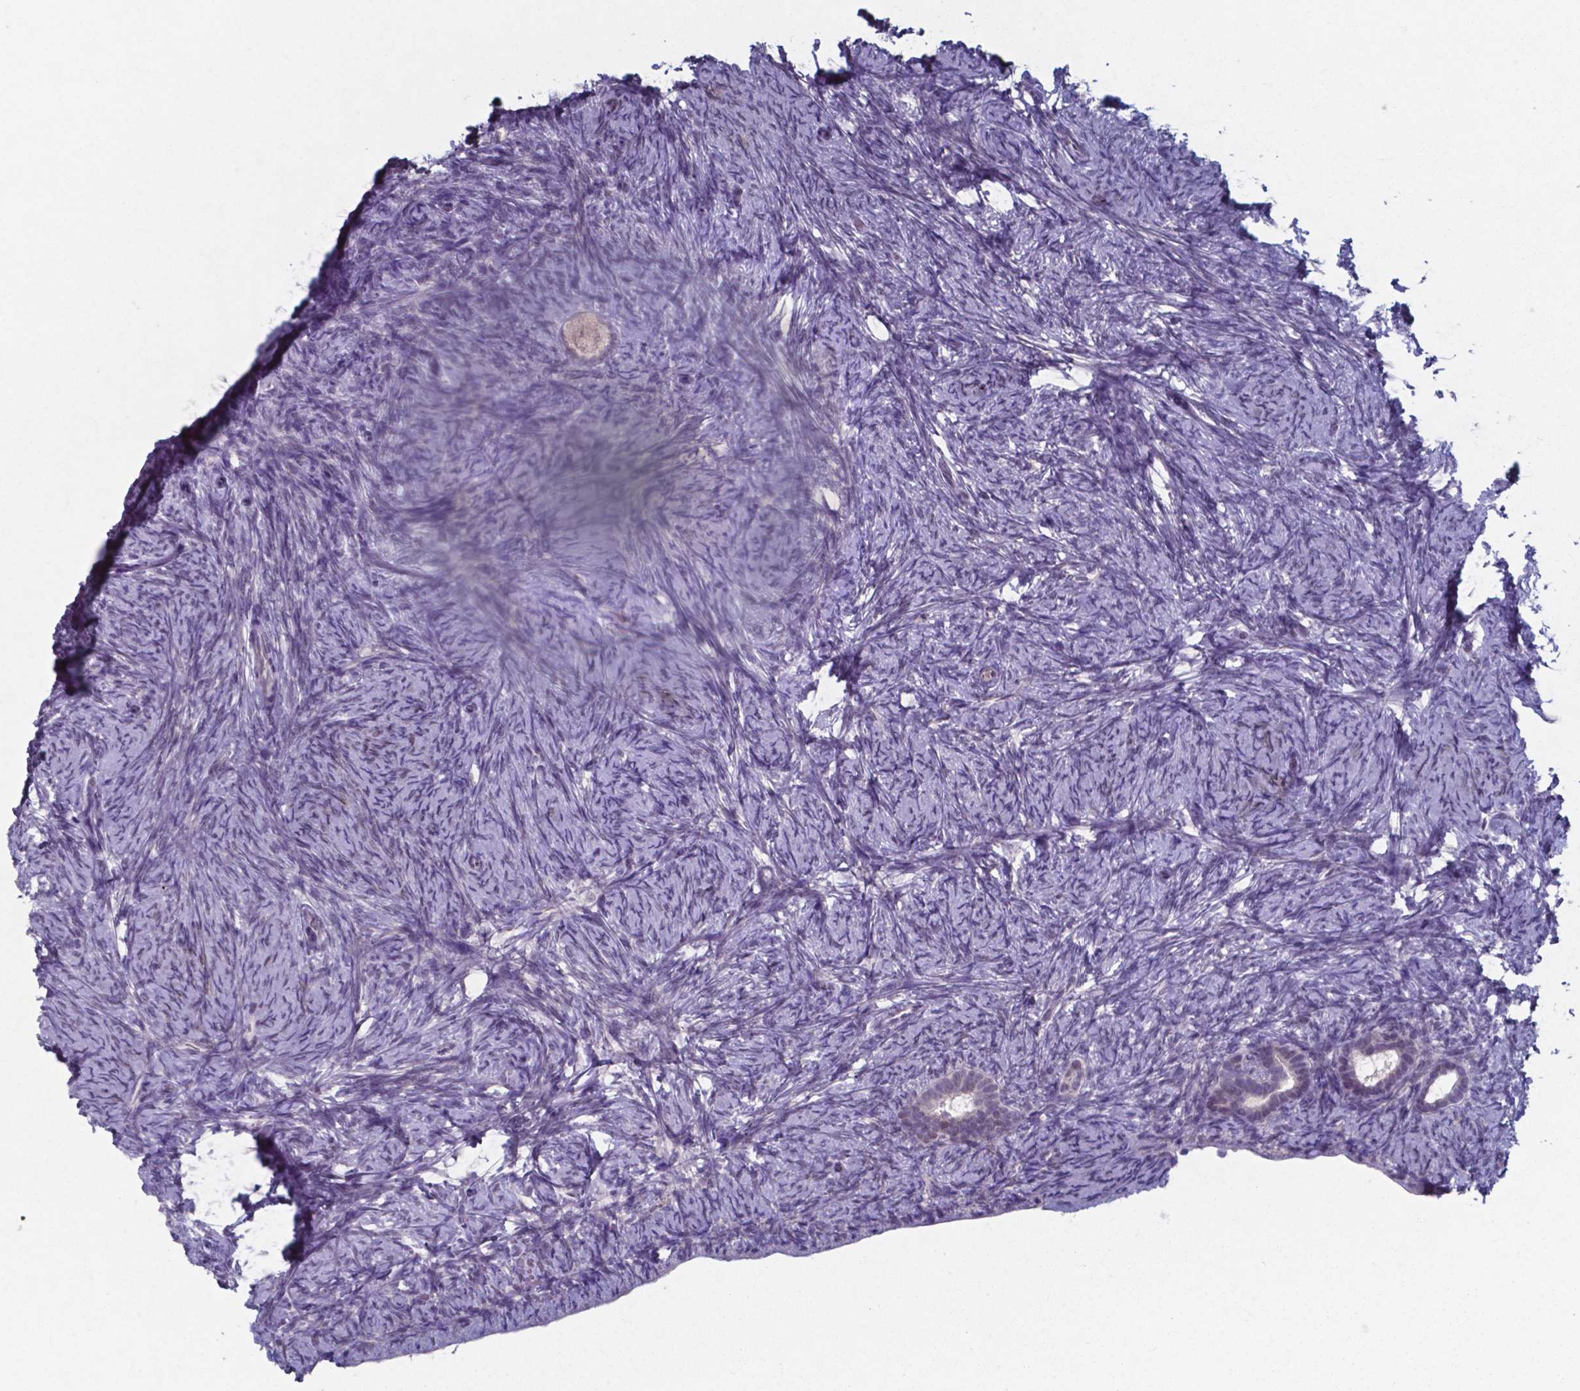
{"staining": {"intensity": "negative", "quantity": "none", "location": "none"}, "tissue": "ovary", "cell_type": "Follicle cells", "image_type": "normal", "snomed": [{"axis": "morphology", "description": "Normal tissue, NOS"}, {"axis": "topography", "description": "Ovary"}], "caption": "High magnification brightfield microscopy of normal ovary stained with DAB (brown) and counterstained with hematoxylin (blue): follicle cells show no significant staining. The staining was performed using DAB (3,3'-diaminobenzidine) to visualize the protein expression in brown, while the nuclei were stained in blue with hematoxylin (Magnification: 20x).", "gene": "TDP2", "patient": {"sex": "female", "age": 34}}